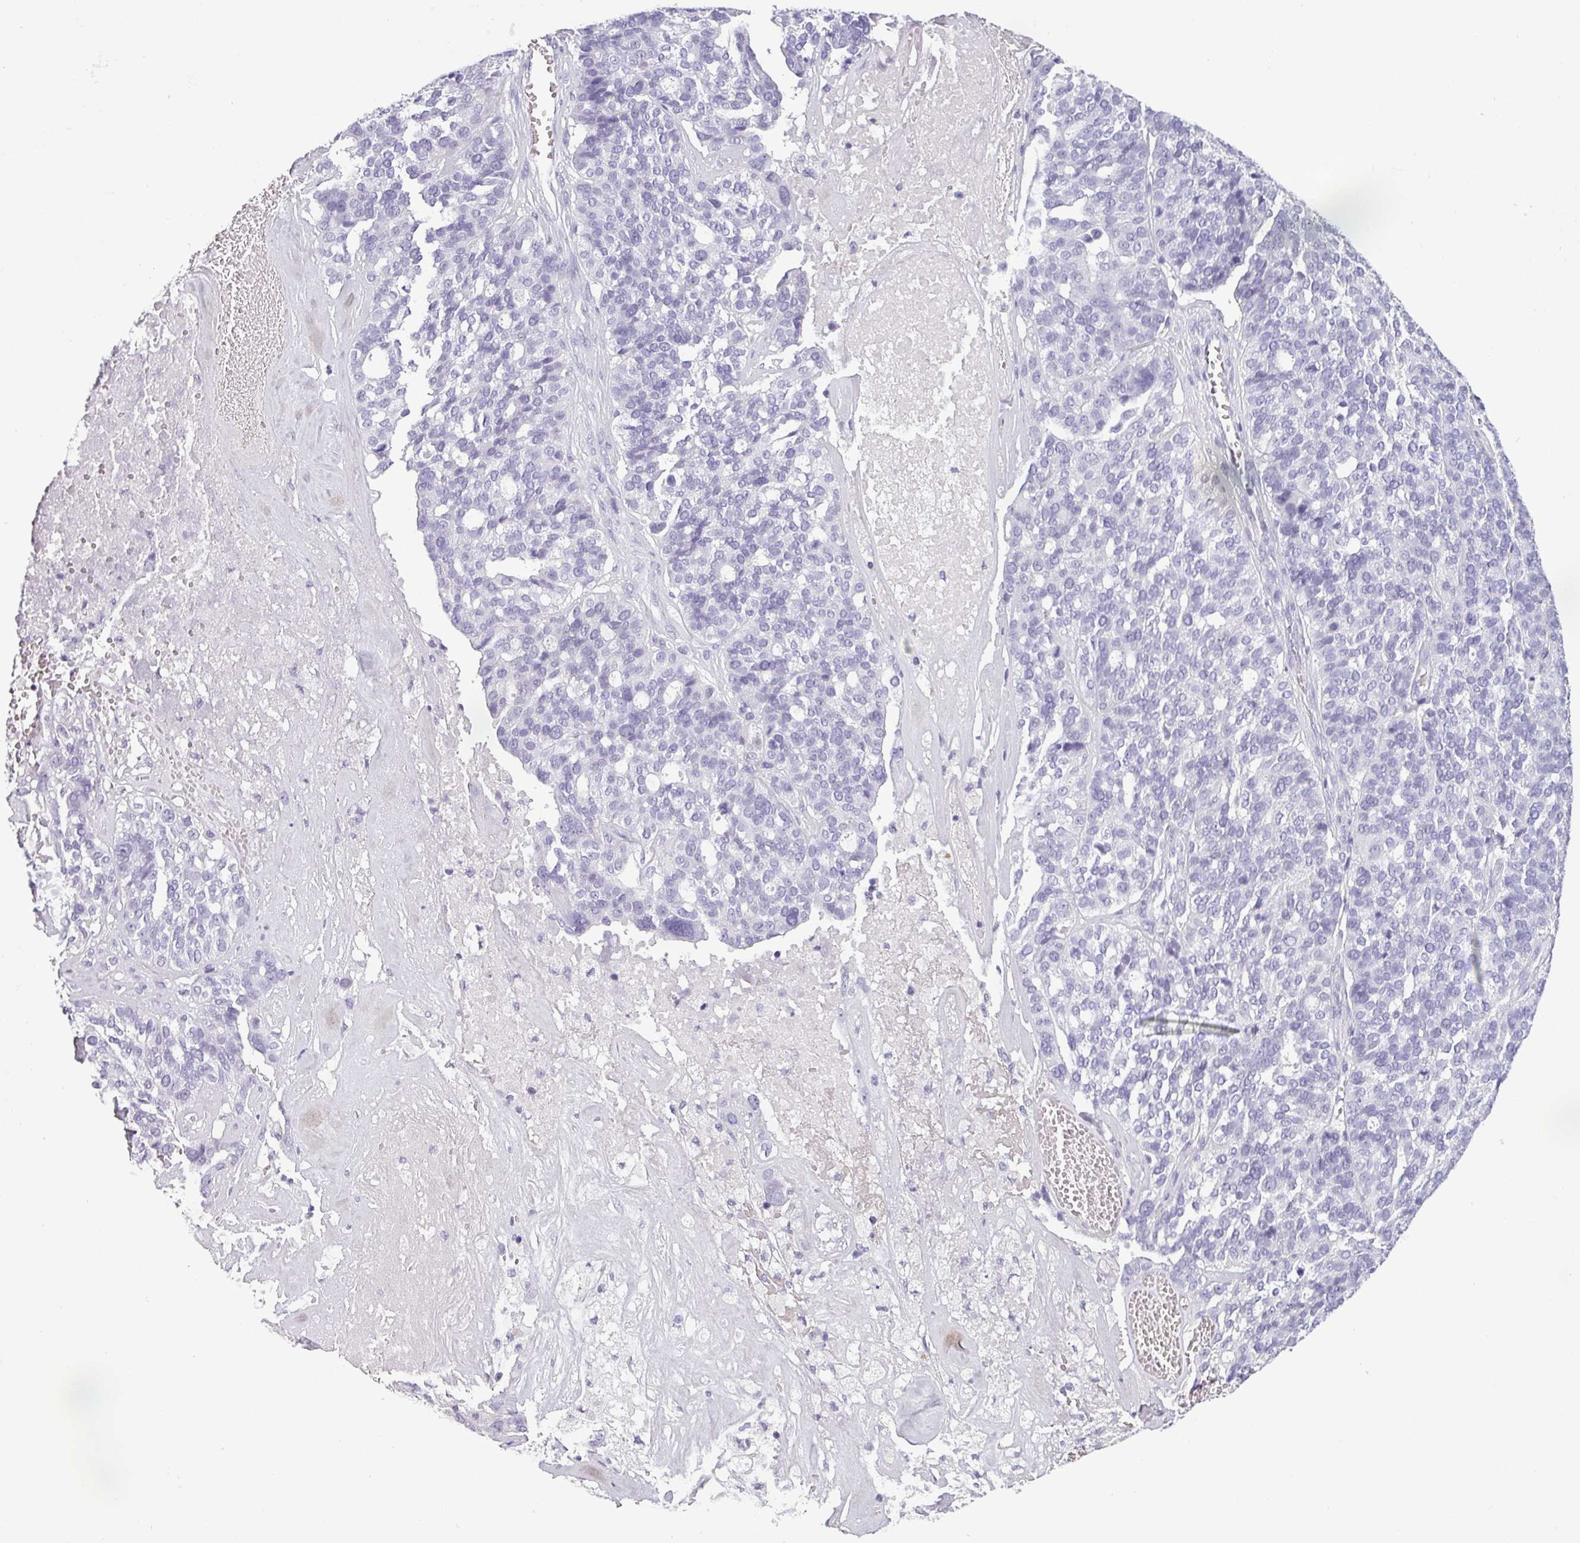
{"staining": {"intensity": "negative", "quantity": "none", "location": "none"}, "tissue": "ovarian cancer", "cell_type": "Tumor cells", "image_type": "cancer", "snomed": [{"axis": "morphology", "description": "Cystadenocarcinoma, serous, NOS"}, {"axis": "topography", "description": "Ovary"}], "caption": "Tumor cells are negative for protein expression in human serous cystadenocarcinoma (ovarian).", "gene": "CDH16", "patient": {"sex": "female", "age": 59}}